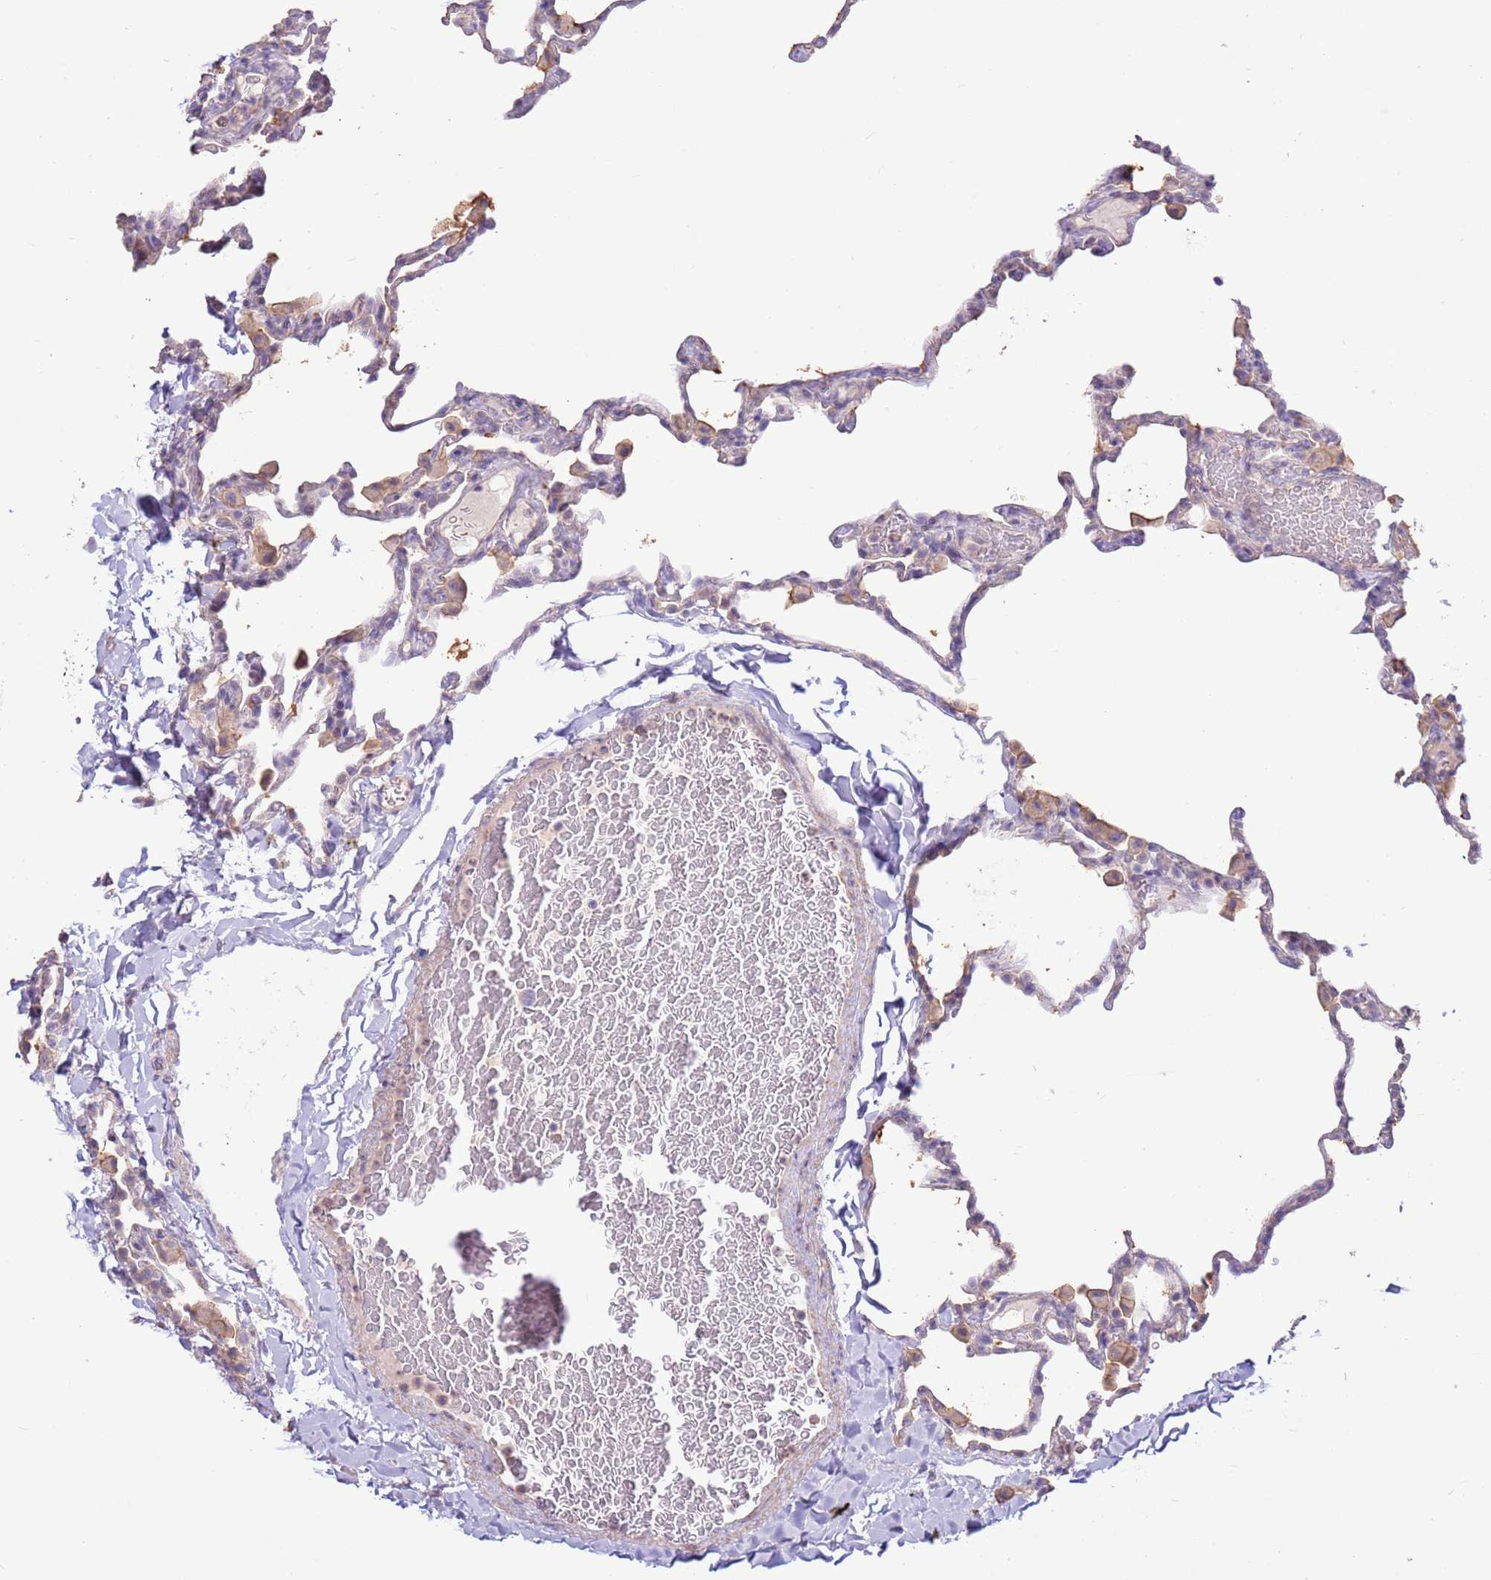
{"staining": {"intensity": "negative", "quantity": "none", "location": "none"}, "tissue": "lung", "cell_type": "Alveolar cells", "image_type": "normal", "snomed": [{"axis": "morphology", "description": "Normal tissue, NOS"}, {"axis": "topography", "description": "Lung"}], "caption": "Protein analysis of normal lung exhibits no significant expression in alveolar cells. (DAB (3,3'-diaminobenzidine) immunohistochemistry (IHC), high magnification).", "gene": "EVA1B", "patient": {"sex": "male", "age": 20}}